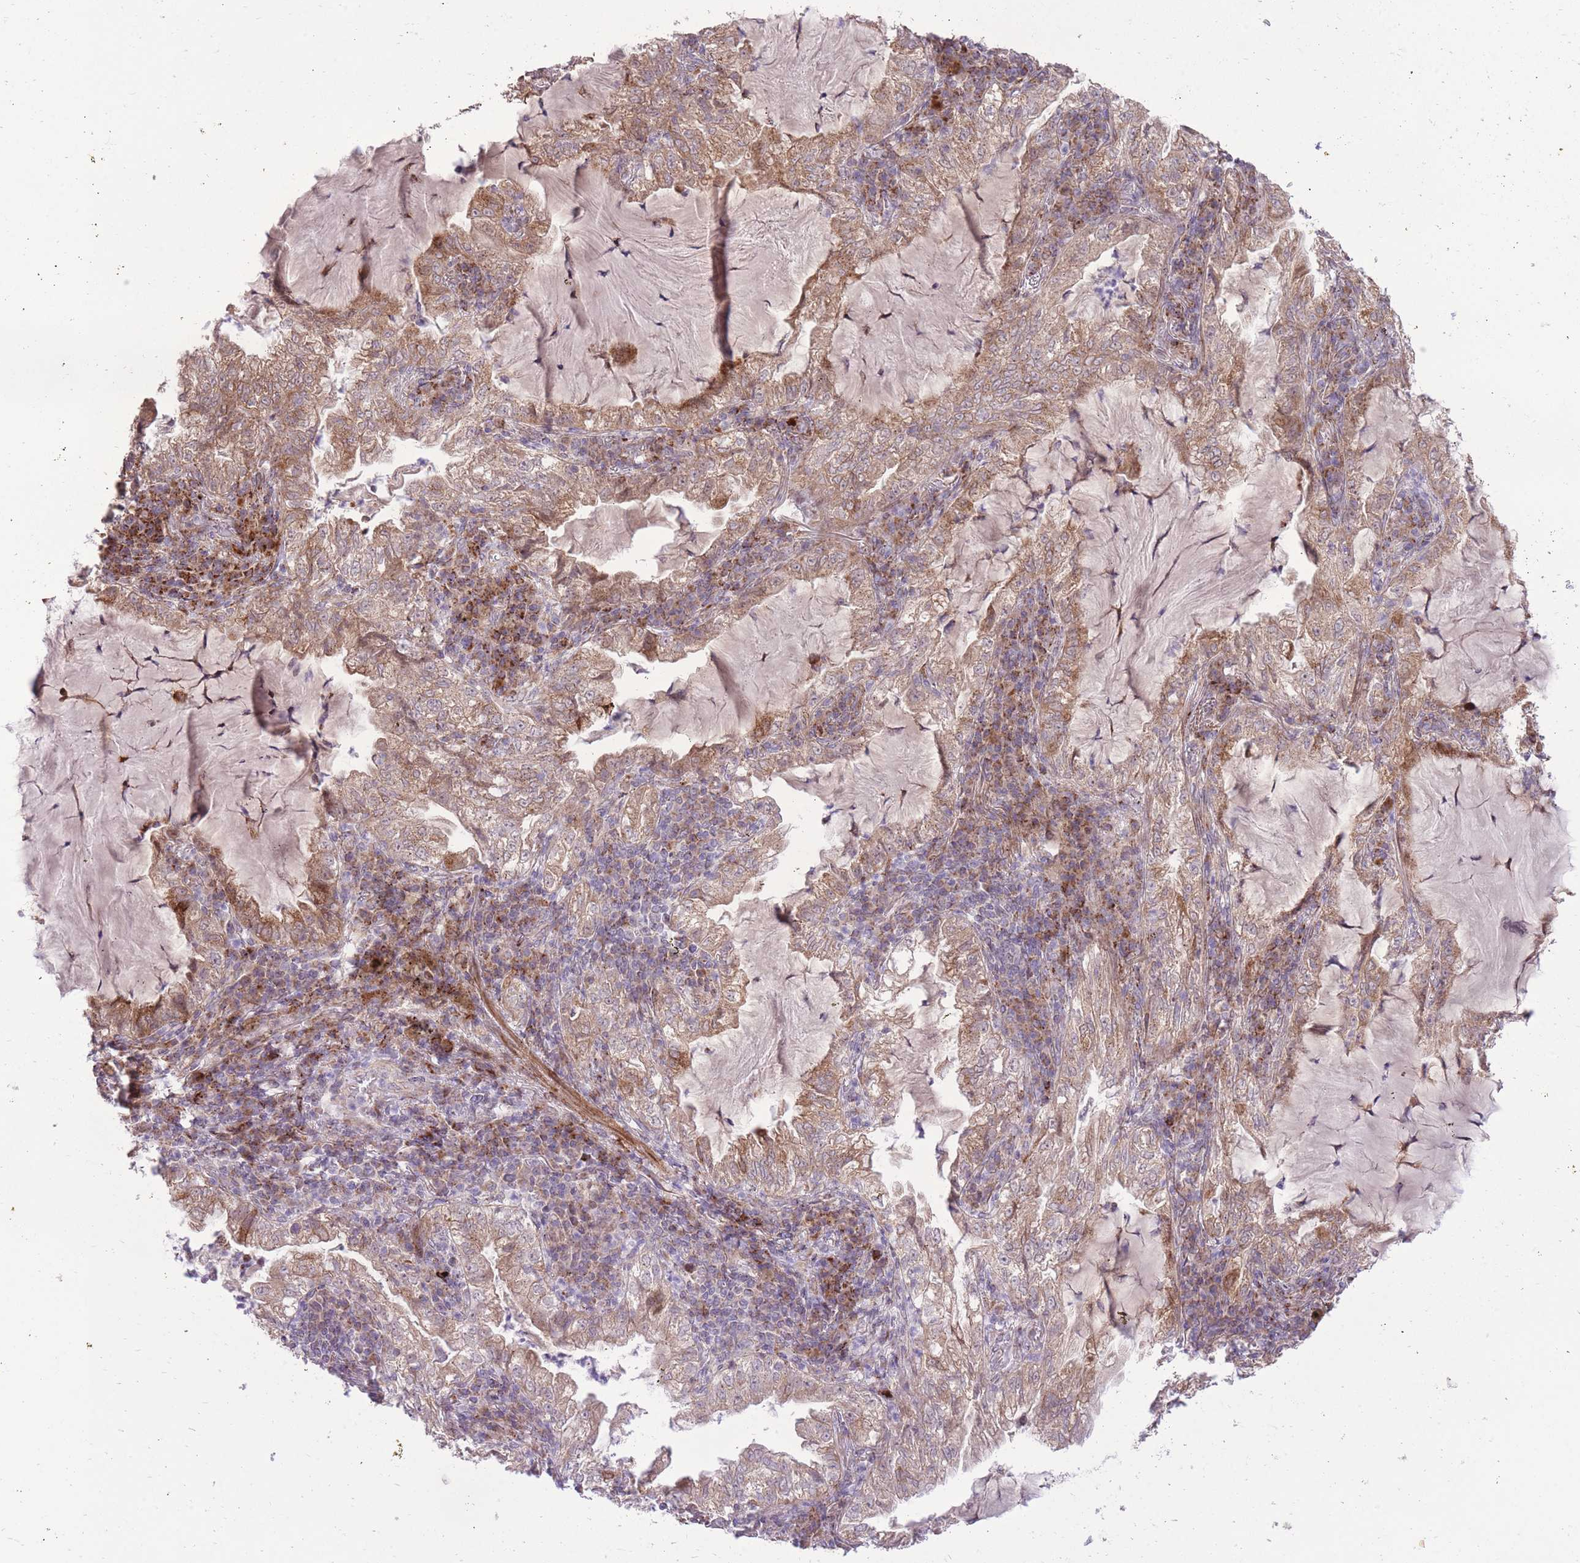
{"staining": {"intensity": "moderate", "quantity": ">75%", "location": "cytoplasmic/membranous"}, "tissue": "lung cancer", "cell_type": "Tumor cells", "image_type": "cancer", "snomed": [{"axis": "morphology", "description": "Adenocarcinoma, NOS"}, {"axis": "topography", "description": "Lung"}], "caption": "Immunohistochemical staining of human lung adenocarcinoma displays moderate cytoplasmic/membranous protein staining in about >75% of tumor cells. (DAB (3,3'-diaminobenzidine) IHC with brightfield microscopy, high magnification).", "gene": "SLC4A4", "patient": {"sex": "female", "age": 73}}